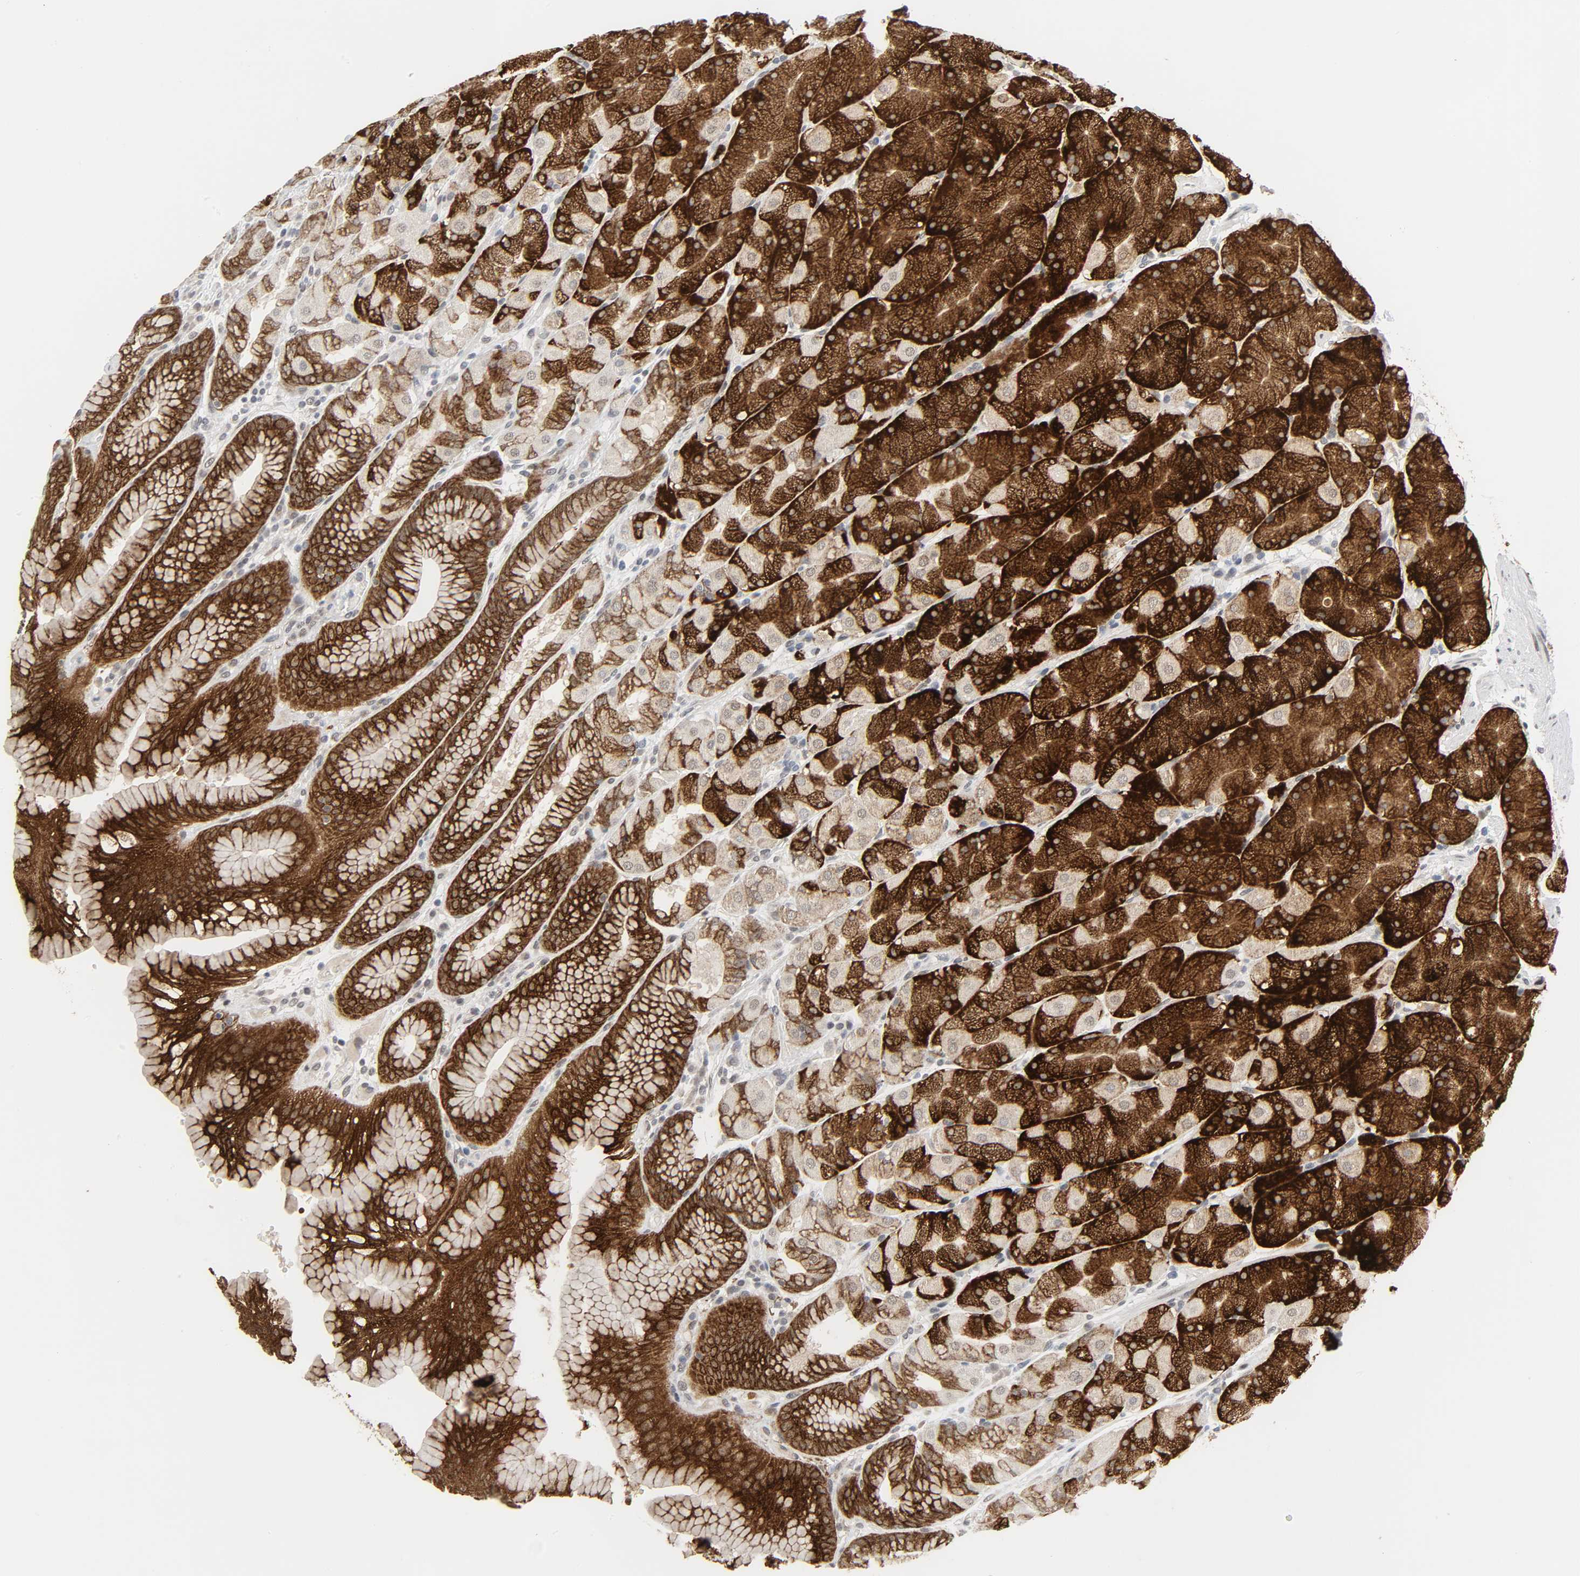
{"staining": {"intensity": "strong", "quantity": "25%-75%", "location": "cytoplasmic/membranous"}, "tissue": "stomach", "cell_type": "Glandular cells", "image_type": "normal", "snomed": [{"axis": "morphology", "description": "Normal tissue, NOS"}, {"axis": "topography", "description": "Stomach, upper"}, {"axis": "topography", "description": "Stomach"}], "caption": "Strong cytoplasmic/membranous staining is identified in about 25%-75% of glandular cells in benign stomach. (Stains: DAB (3,3'-diaminobenzidine) in brown, nuclei in blue, Microscopy: brightfield microscopy at high magnification).", "gene": "MUC1", "patient": {"sex": "male", "age": 76}}